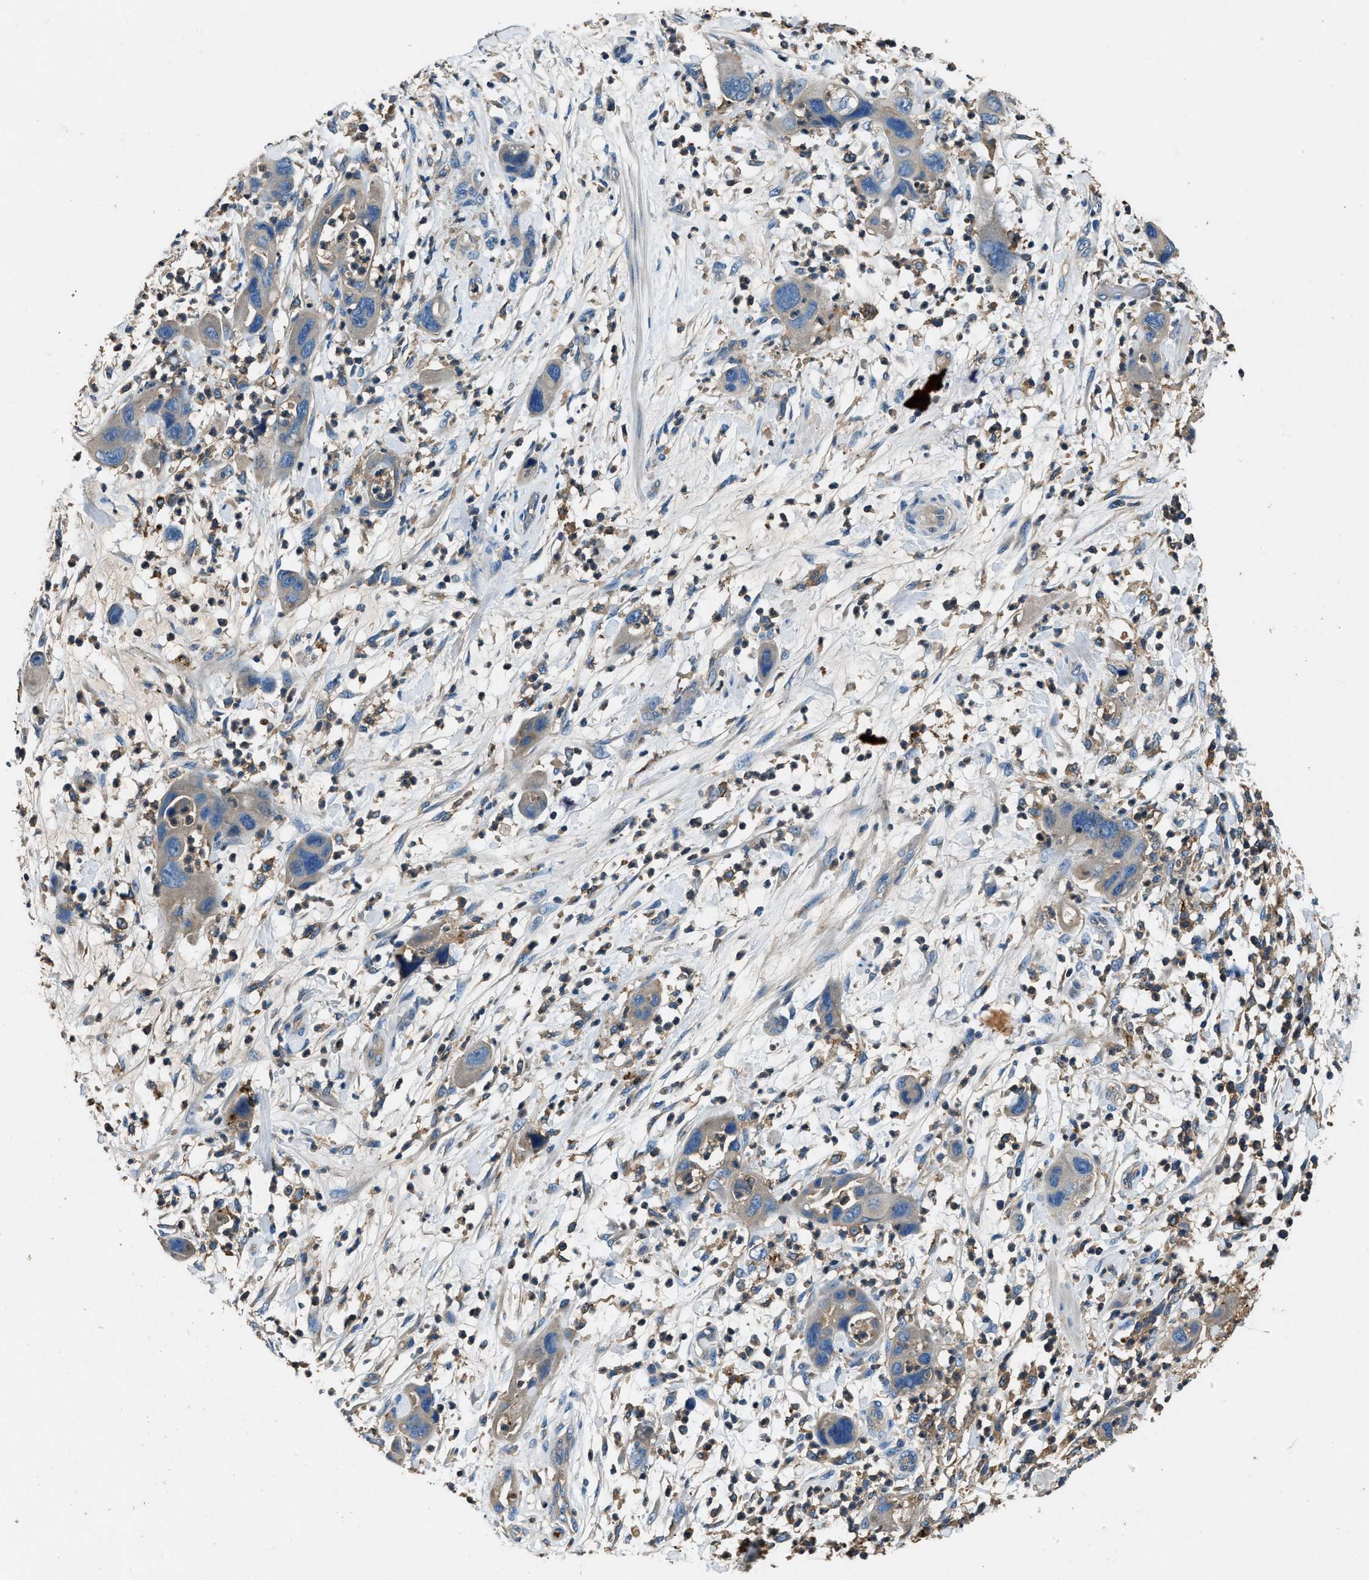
{"staining": {"intensity": "weak", "quantity": "<25%", "location": "cytoplasmic/membranous"}, "tissue": "pancreatic cancer", "cell_type": "Tumor cells", "image_type": "cancer", "snomed": [{"axis": "morphology", "description": "Adenocarcinoma, NOS"}, {"axis": "topography", "description": "Pancreas"}], "caption": "An immunohistochemistry (IHC) histopathology image of pancreatic cancer is shown. There is no staining in tumor cells of pancreatic cancer. (IHC, brightfield microscopy, high magnification).", "gene": "BLOC1S1", "patient": {"sex": "female", "age": 71}}